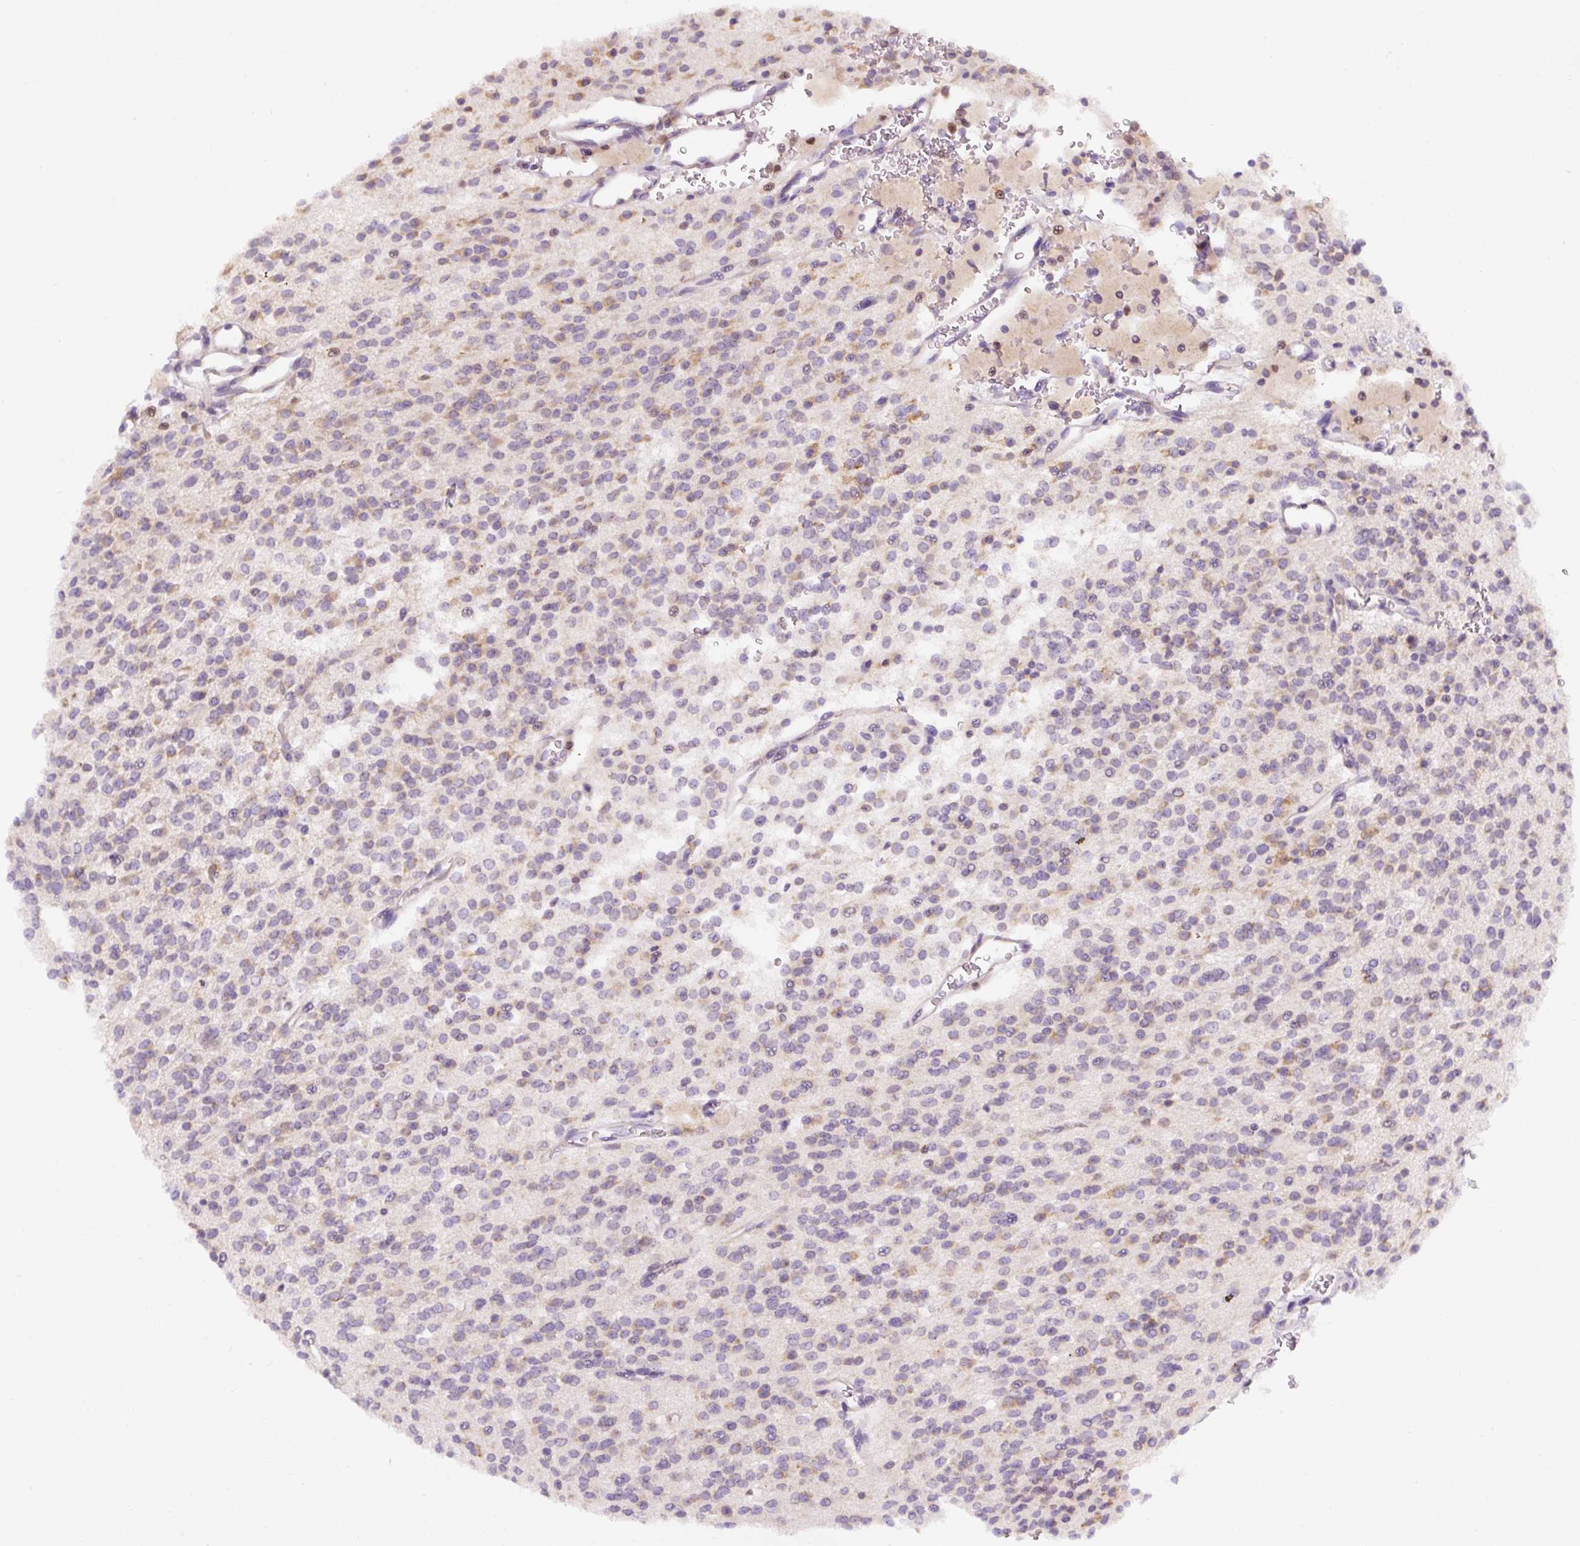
{"staining": {"intensity": "moderate", "quantity": "25%-75%", "location": "cytoplasmic/membranous"}, "tissue": "glioma", "cell_type": "Tumor cells", "image_type": "cancer", "snomed": [{"axis": "morphology", "description": "Glioma, malignant, High grade"}, {"axis": "topography", "description": "Brain"}], "caption": "Human high-grade glioma (malignant) stained with a brown dye displays moderate cytoplasmic/membranous positive expression in approximately 25%-75% of tumor cells.", "gene": "DDOST", "patient": {"sex": "male", "age": 34}}